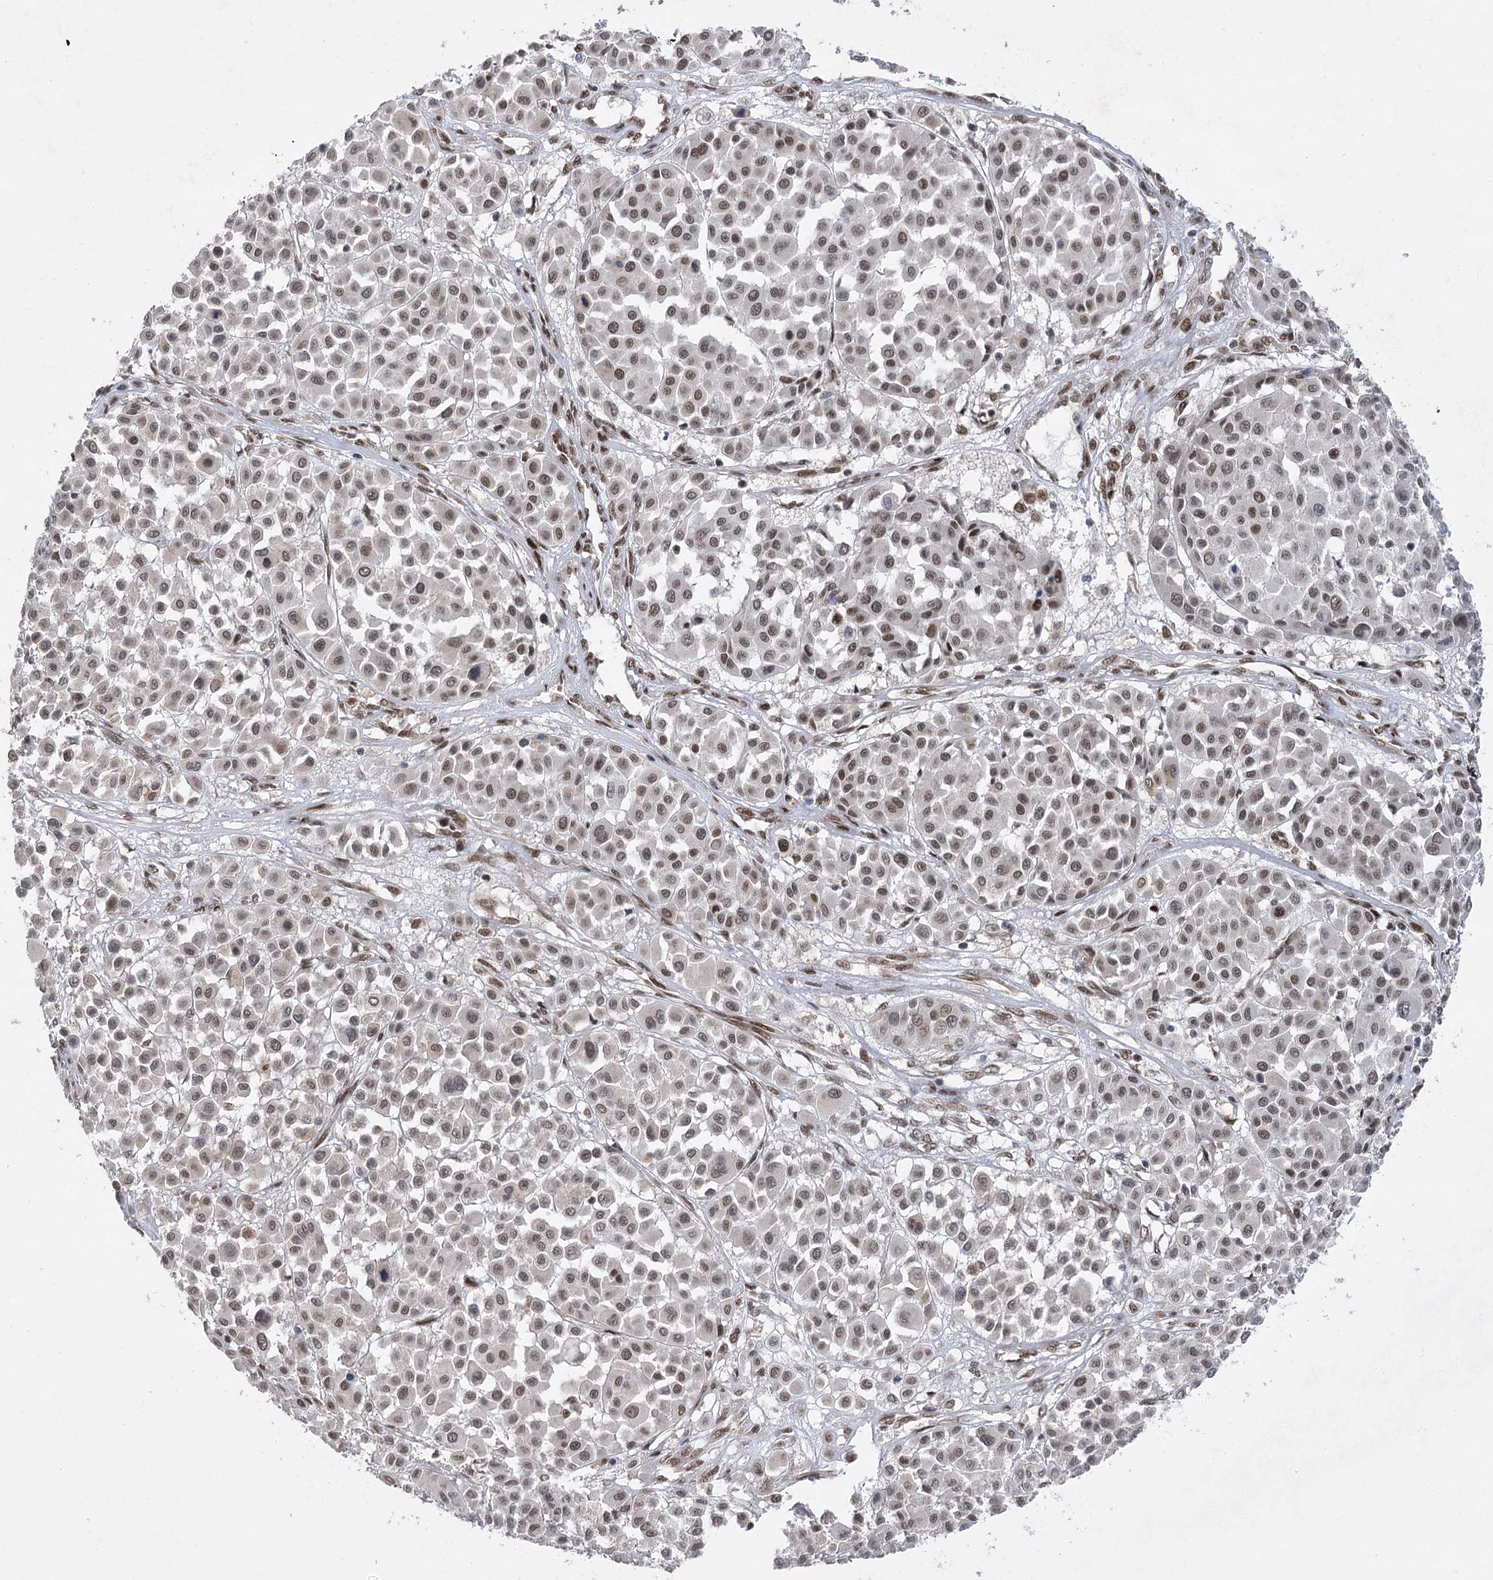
{"staining": {"intensity": "moderate", "quantity": "25%-75%", "location": "nuclear"}, "tissue": "melanoma", "cell_type": "Tumor cells", "image_type": "cancer", "snomed": [{"axis": "morphology", "description": "Malignant melanoma, Metastatic site"}, {"axis": "topography", "description": "Soft tissue"}], "caption": "An image showing moderate nuclear expression in about 25%-75% of tumor cells in melanoma, as visualized by brown immunohistochemical staining.", "gene": "ZCCHC8", "patient": {"sex": "male", "age": 41}}